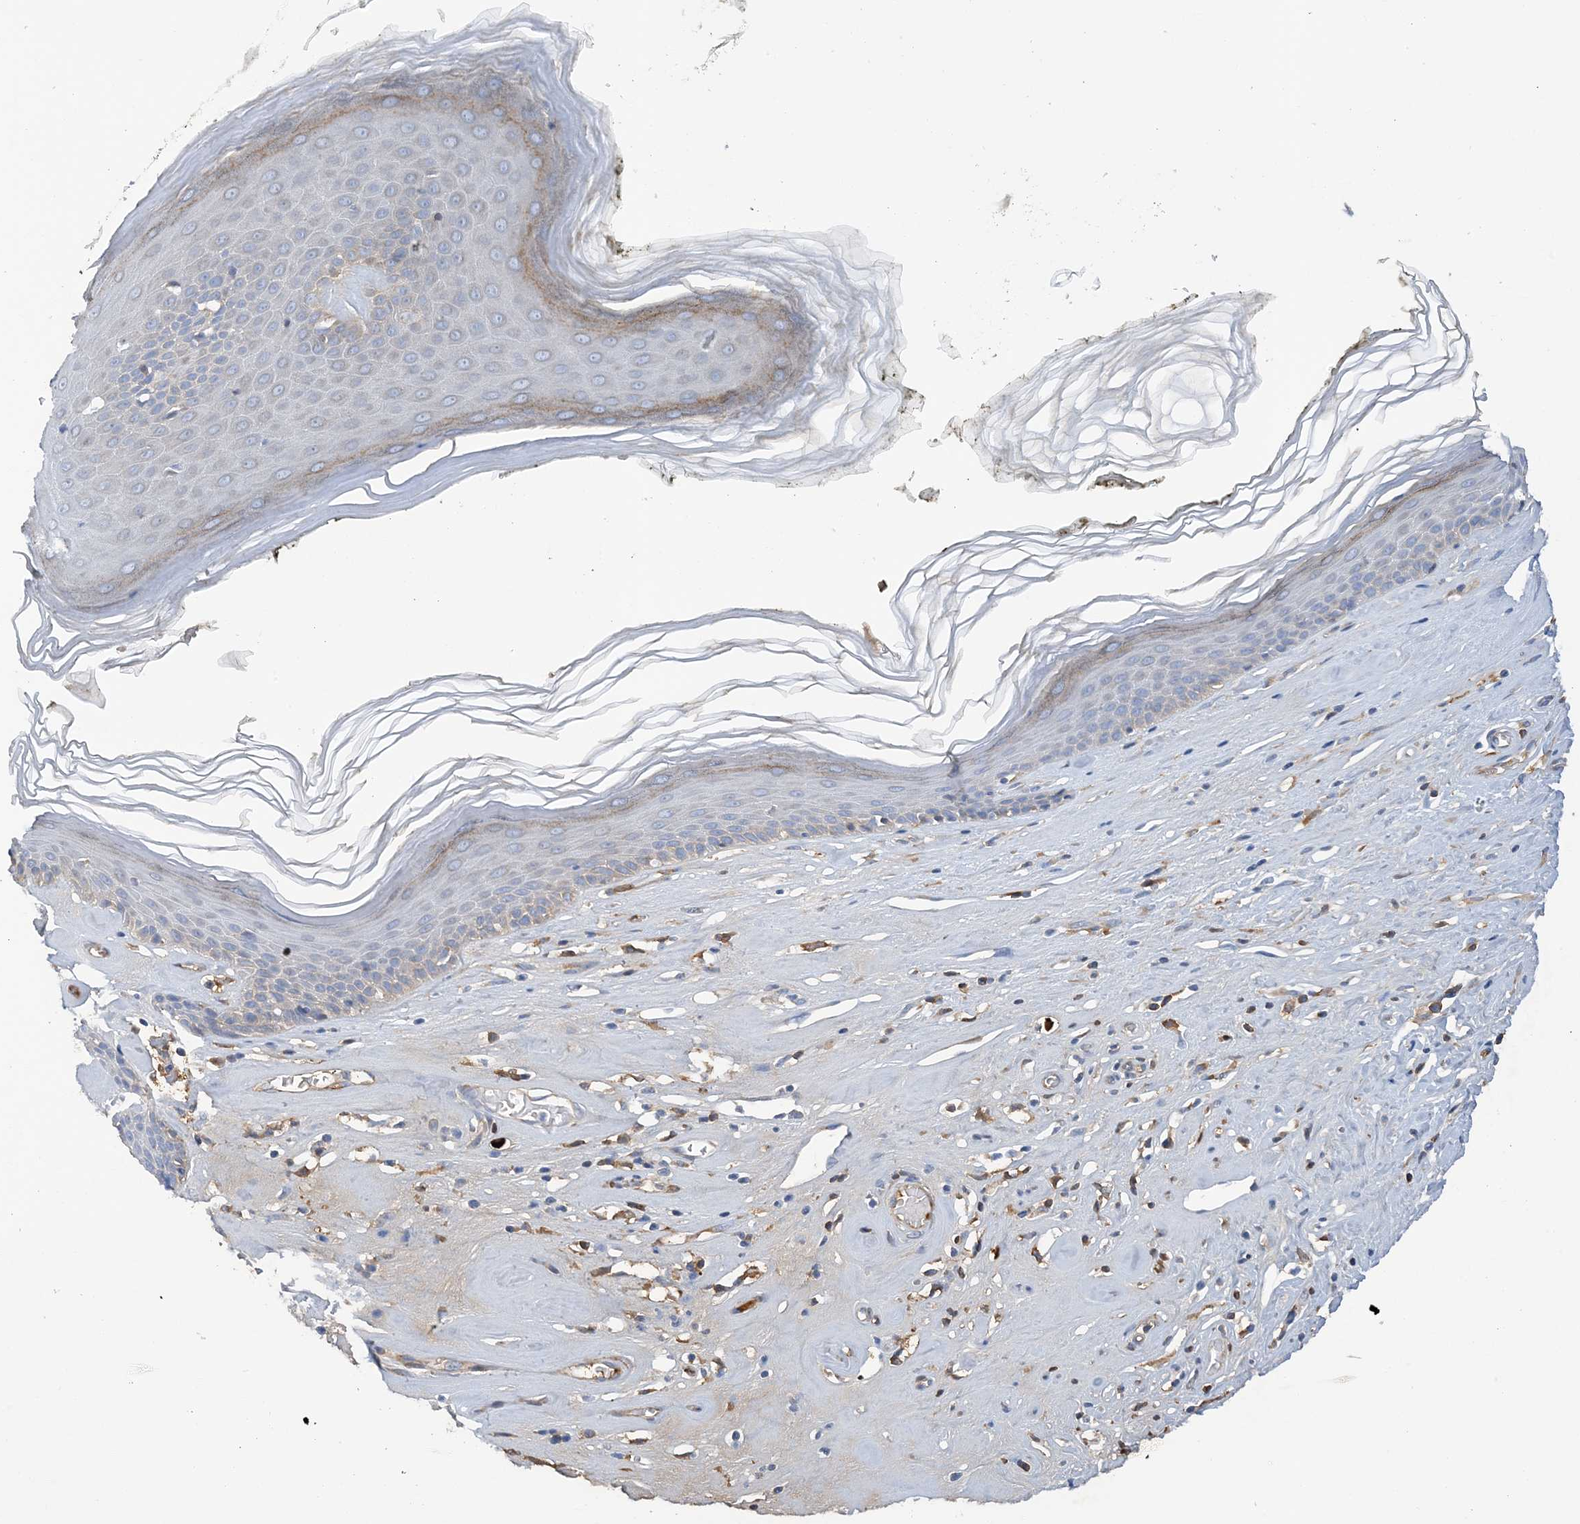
{"staining": {"intensity": "weak", "quantity": "25%-75%", "location": "cytoplasmic/membranous"}, "tissue": "skin", "cell_type": "Epidermal cells", "image_type": "normal", "snomed": [{"axis": "morphology", "description": "Normal tissue, NOS"}, {"axis": "morphology", "description": "Inflammation, NOS"}, {"axis": "topography", "description": "Vulva"}], "caption": "Epidermal cells reveal low levels of weak cytoplasmic/membranous positivity in about 25%-75% of cells in unremarkable skin. The staining is performed using DAB brown chromogen to label protein expression. The nuclei are counter-stained blue using hematoxylin.", "gene": "SLC5A11", "patient": {"sex": "female", "age": 84}}